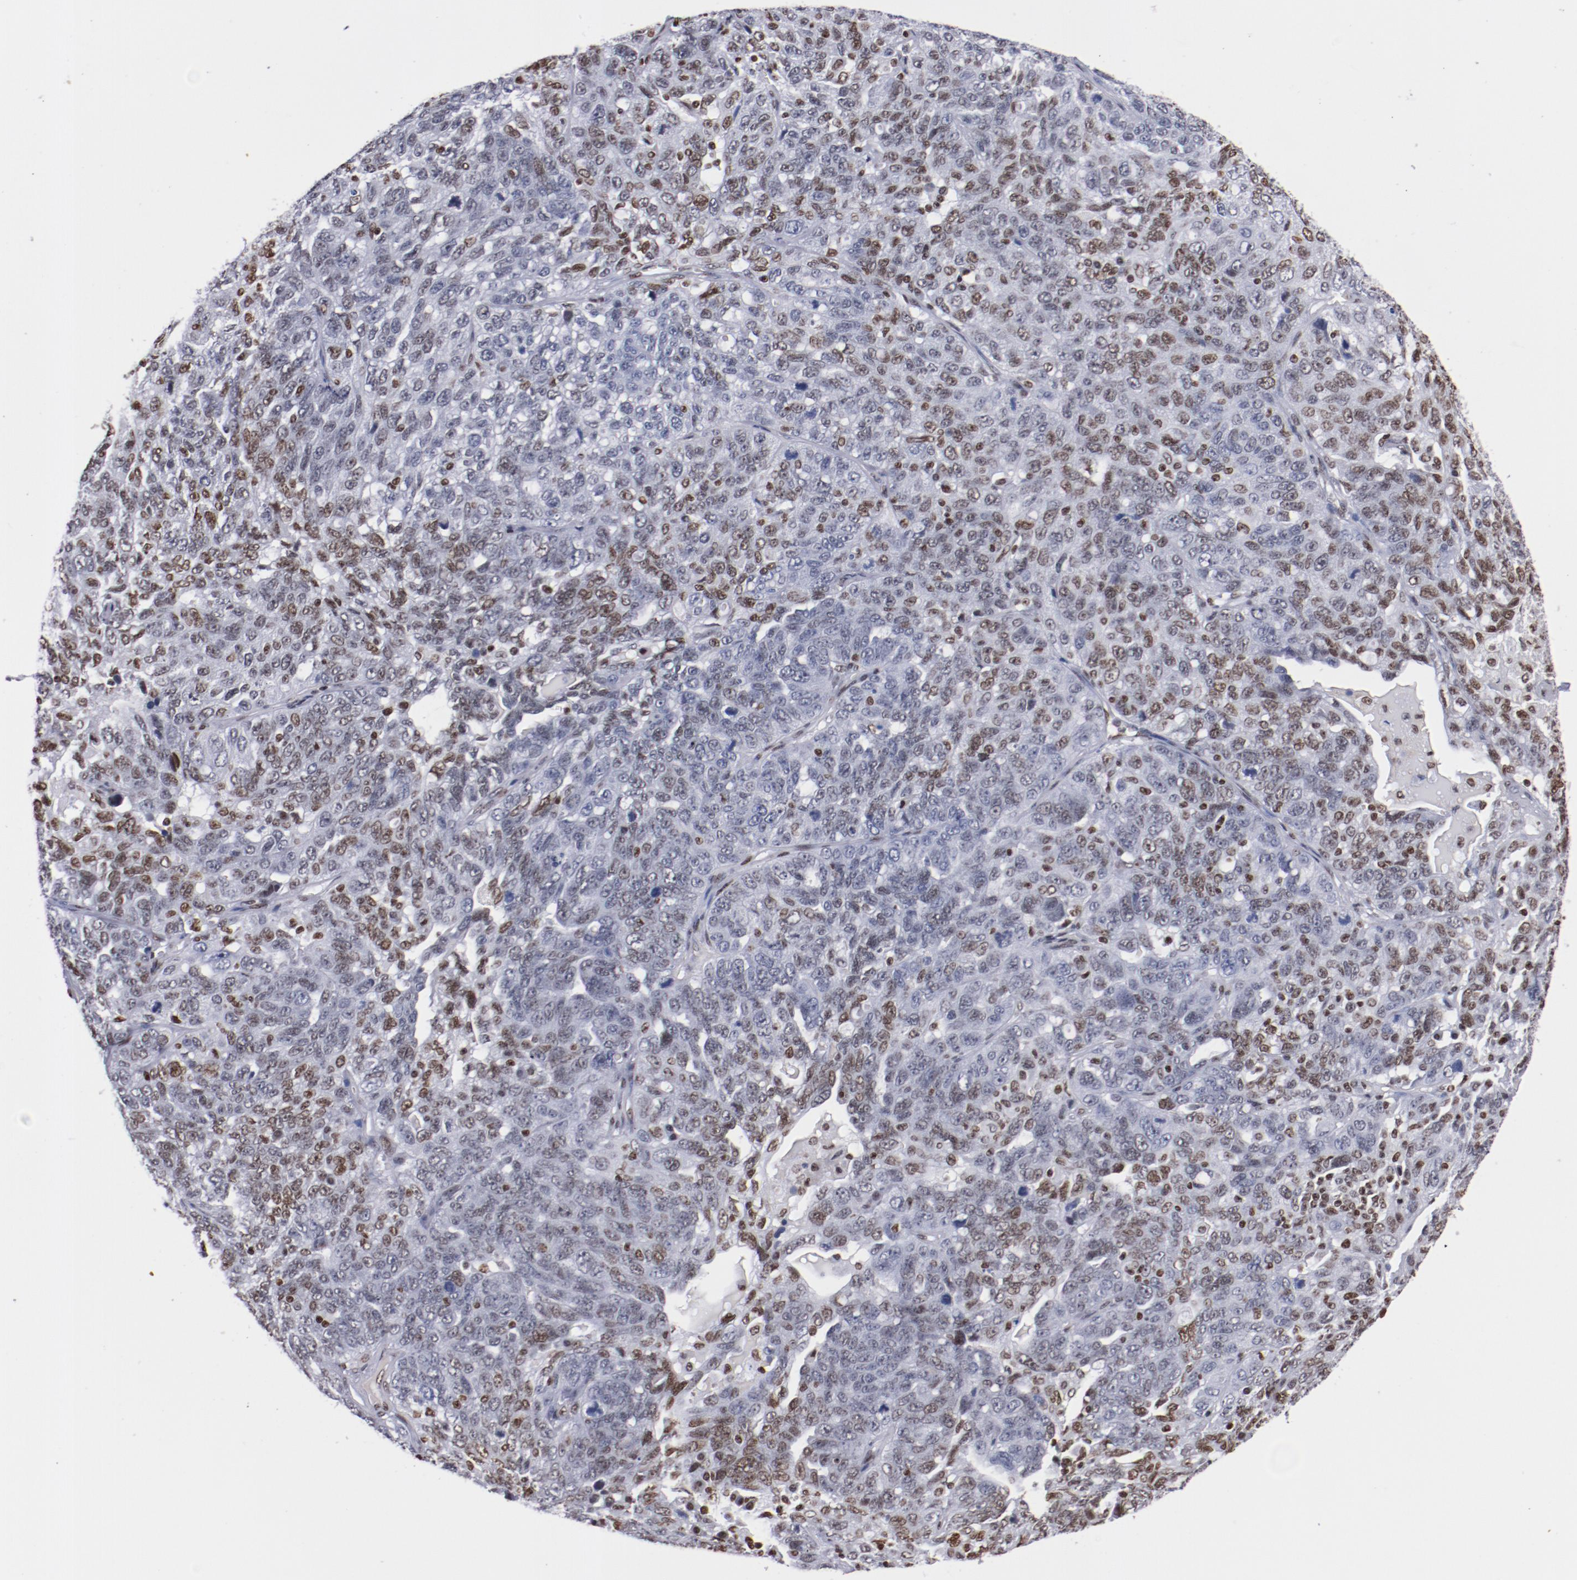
{"staining": {"intensity": "weak", "quantity": "<25%", "location": "nuclear"}, "tissue": "ovarian cancer", "cell_type": "Tumor cells", "image_type": "cancer", "snomed": [{"axis": "morphology", "description": "Cystadenocarcinoma, serous, NOS"}, {"axis": "topography", "description": "Ovary"}], "caption": "High power microscopy image of an IHC histopathology image of serous cystadenocarcinoma (ovarian), revealing no significant positivity in tumor cells.", "gene": "IFI16", "patient": {"sex": "female", "age": 71}}